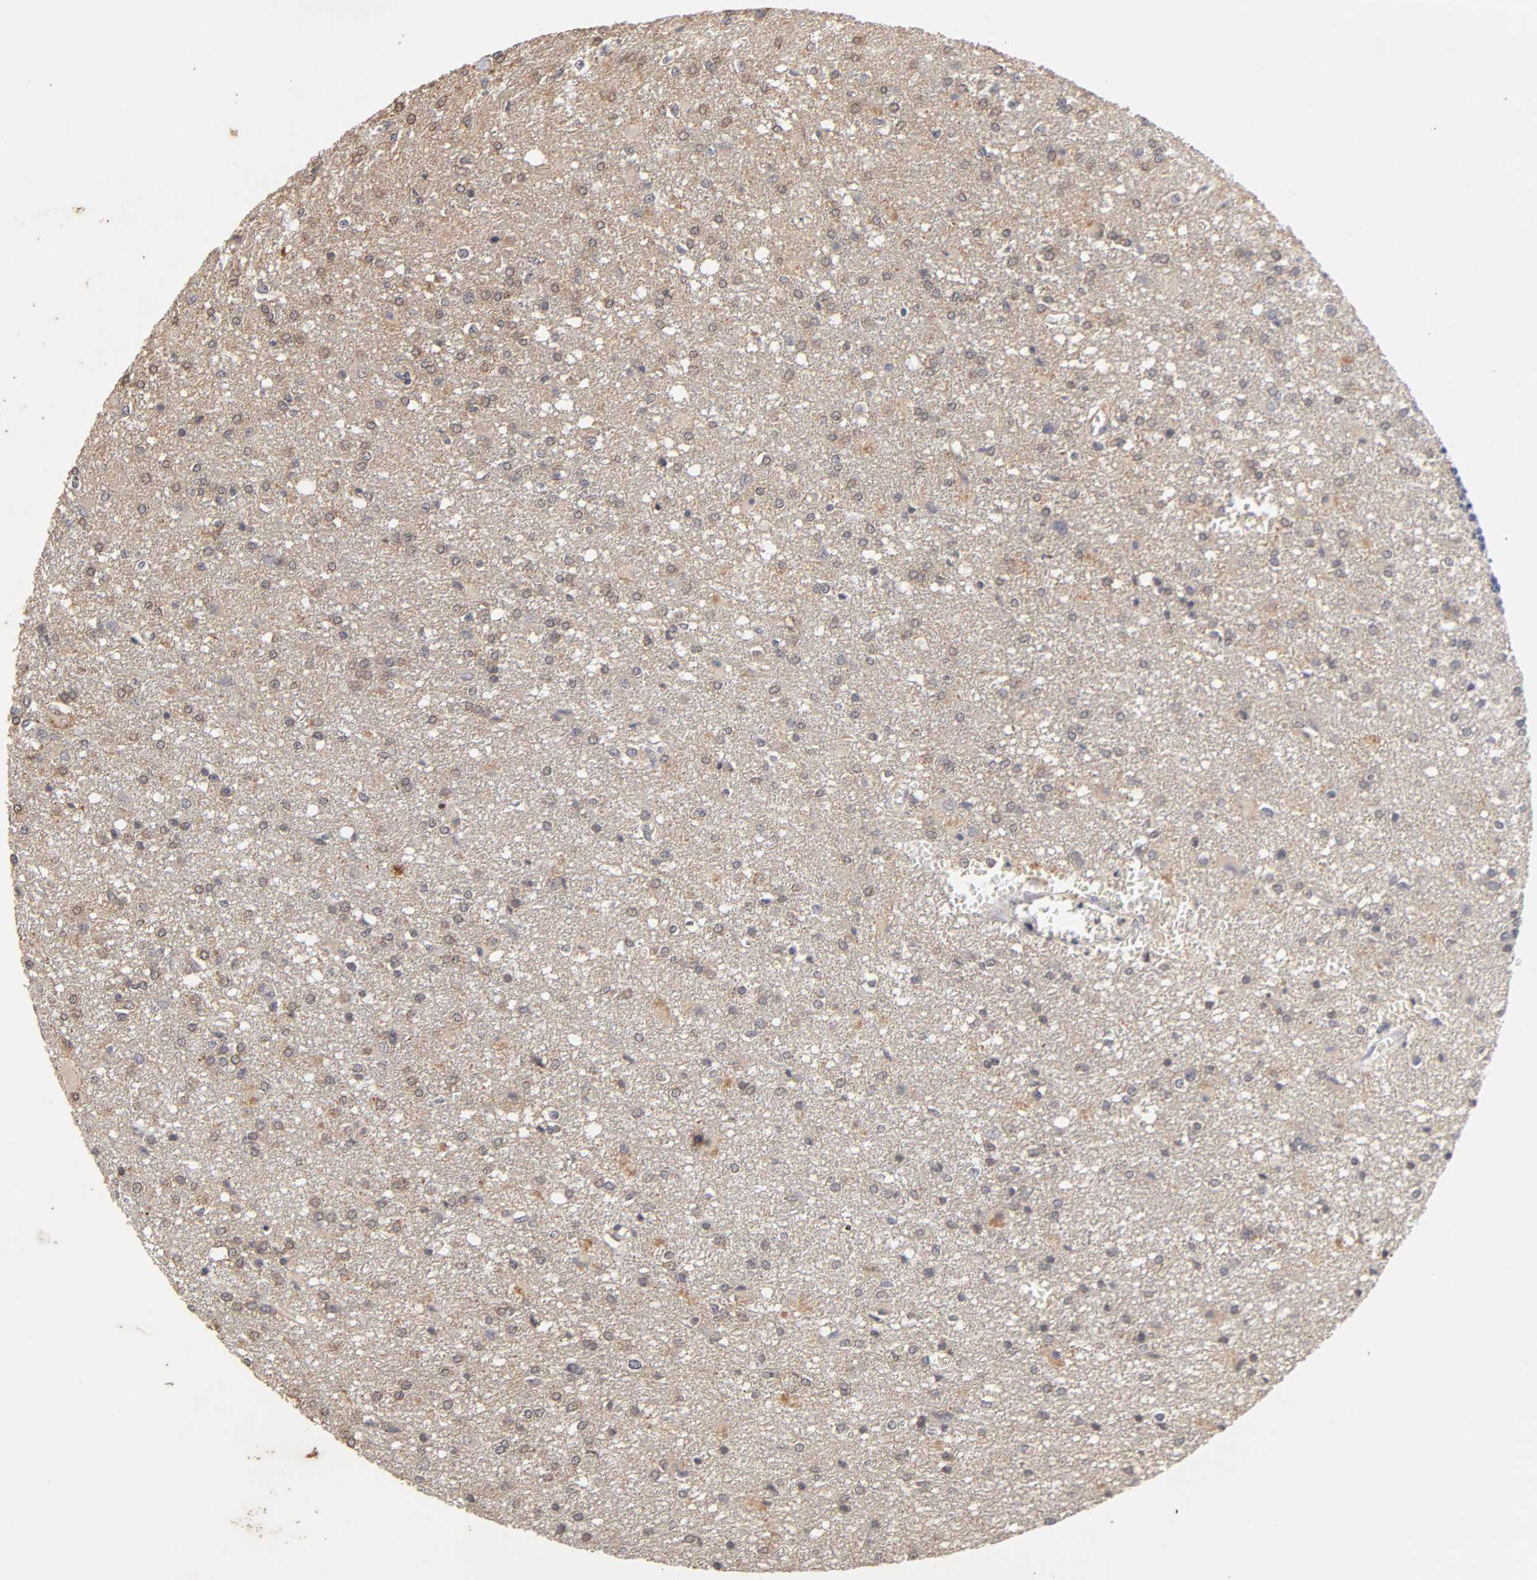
{"staining": {"intensity": "weak", "quantity": "25%-75%", "location": "cytoplasmic/membranous"}, "tissue": "glioma", "cell_type": "Tumor cells", "image_type": "cancer", "snomed": [{"axis": "morphology", "description": "Glioma, malignant, High grade"}, {"axis": "topography", "description": "Cerebral cortex"}], "caption": "DAB (3,3'-diaminobenzidine) immunohistochemical staining of malignant high-grade glioma demonstrates weak cytoplasmic/membranous protein staining in approximately 25%-75% of tumor cells.", "gene": "CXADR", "patient": {"sex": "male", "age": 76}}